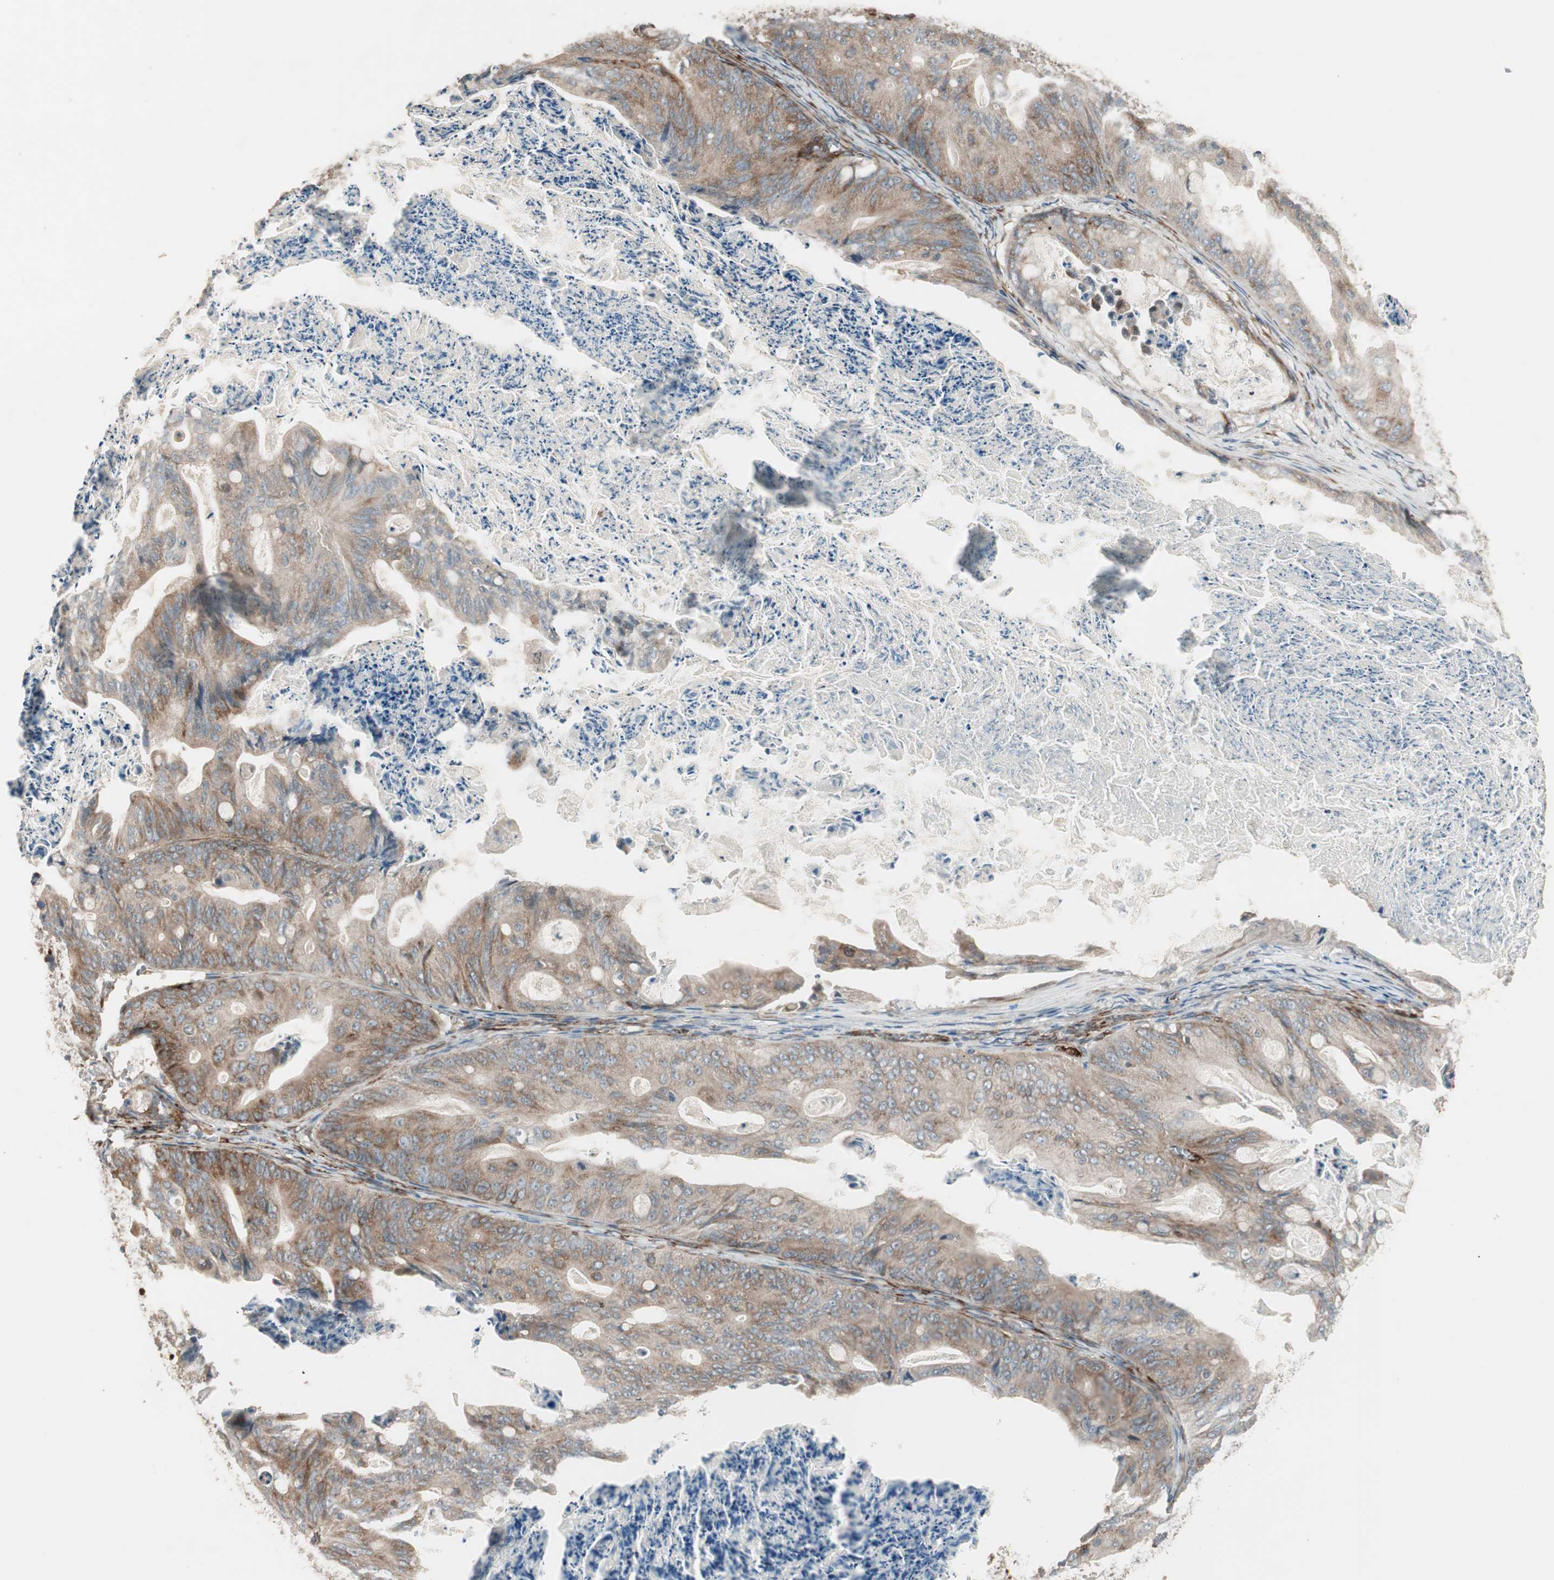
{"staining": {"intensity": "moderate", "quantity": ">75%", "location": "cytoplasmic/membranous"}, "tissue": "ovarian cancer", "cell_type": "Tumor cells", "image_type": "cancer", "snomed": [{"axis": "morphology", "description": "Cystadenocarcinoma, mucinous, NOS"}, {"axis": "topography", "description": "Ovary"}], "caption": "Immunohistochemistry (IHC) photomicrograph of neoplastic tissue: human ovarian cancer stained using immunohistochemistry exhibits medium levels of moderate protein expression localized specifically in the cytoplasmic/membranous of tumor cells, appearing as a cytoplasmic/membranous brown color.", "gene": "PPP2R5E", "patient": {"sex": "female", "age": 37}}